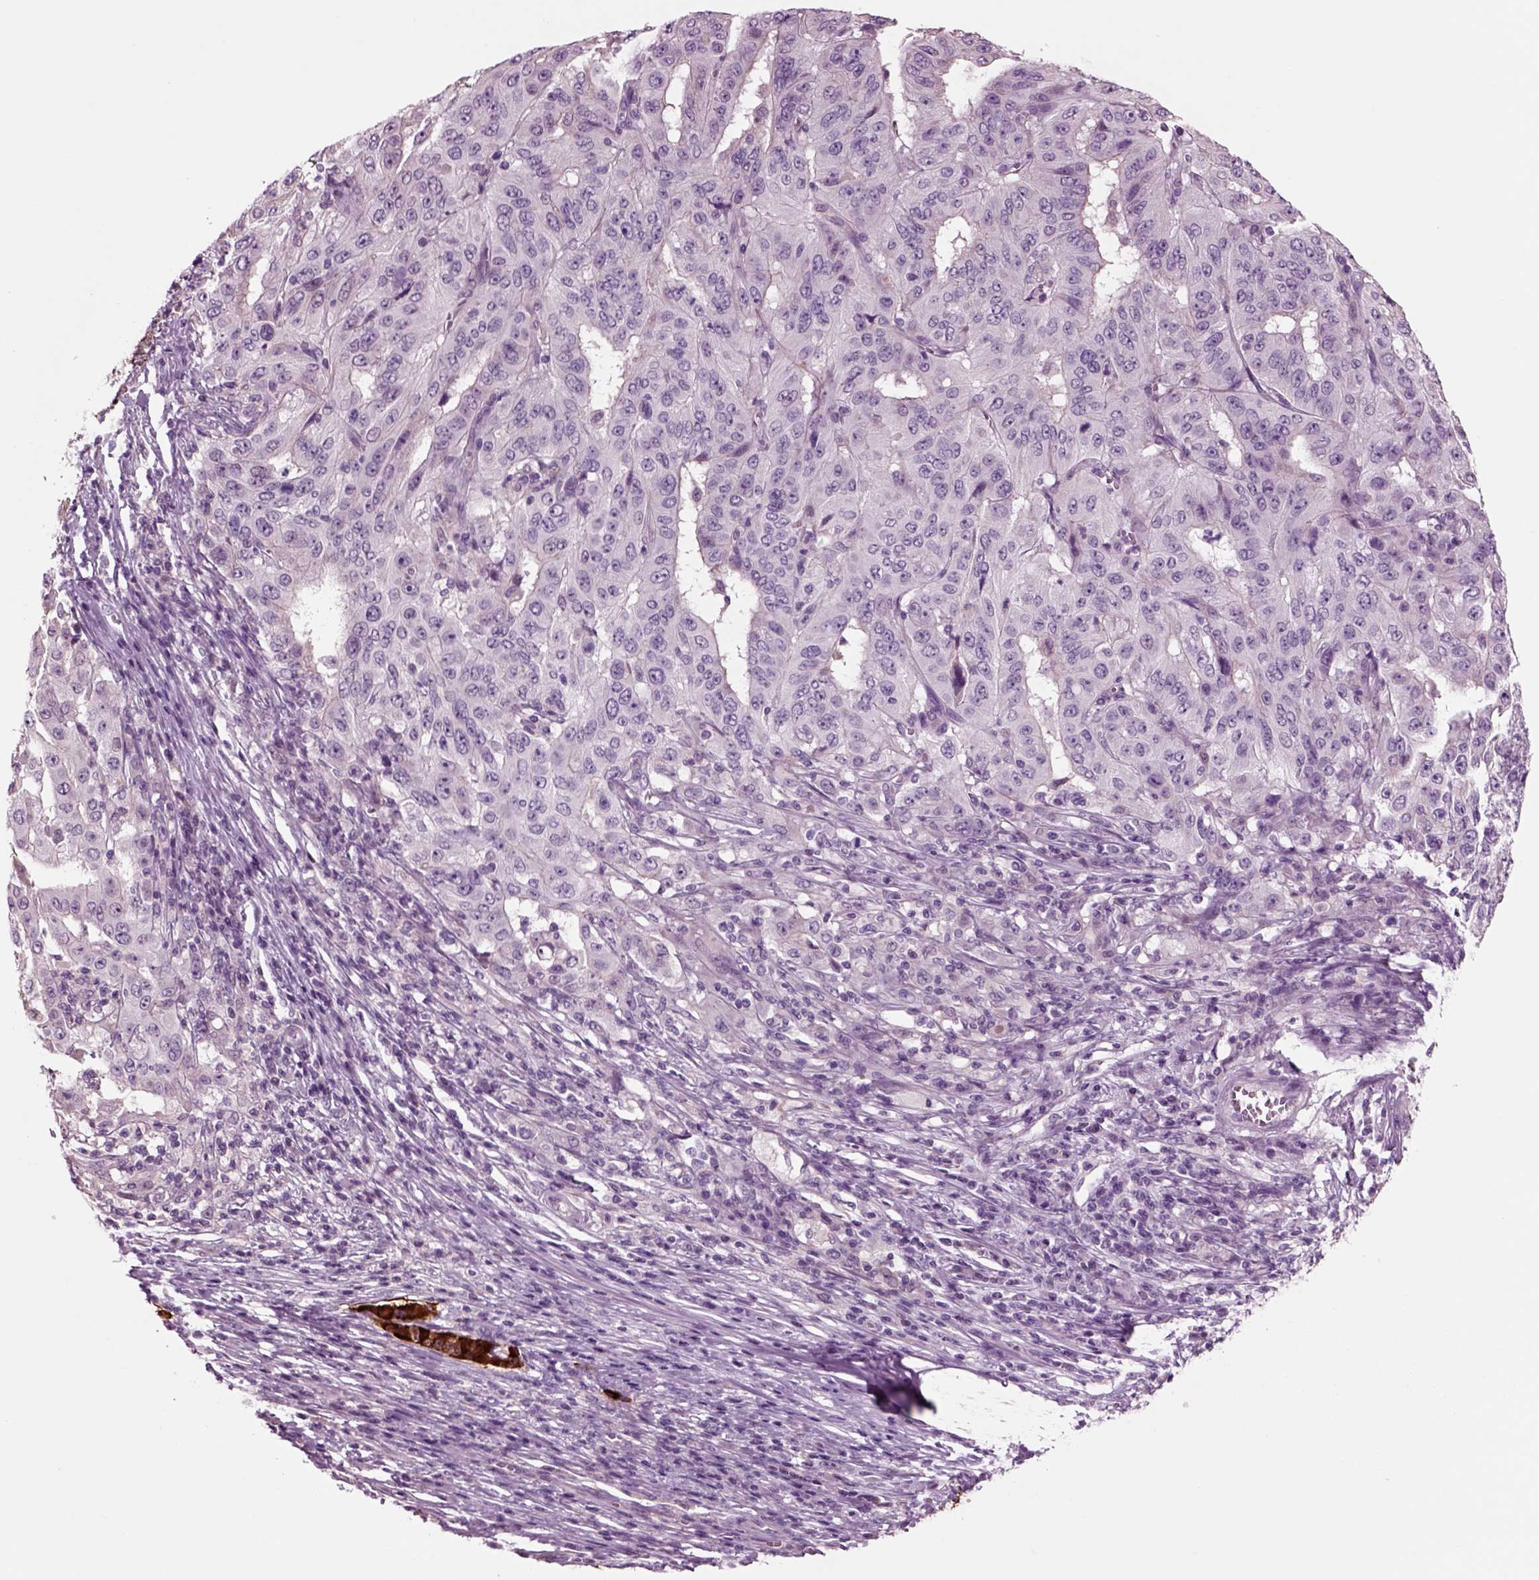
{"staining": {"intensity": "negative", "quantity": "none", "location": "none"}, "tissue": "pancreatic cancer", "cell_type": "Tumor cells", "image_type": "cancer", "snomed": [{"axis": "morphology", "description": "Adenocarcinoma, NOS"}, {"axis": "topography", "description": "Pancreas"}], "caption": "This is an immunohistochemistry (IHC) photomicrograph of human pancreatic adenocarcinoma. There is no expression in tumor cells.", "gene": "CHGB", "patient": {"sex": "male", "age": 63}}